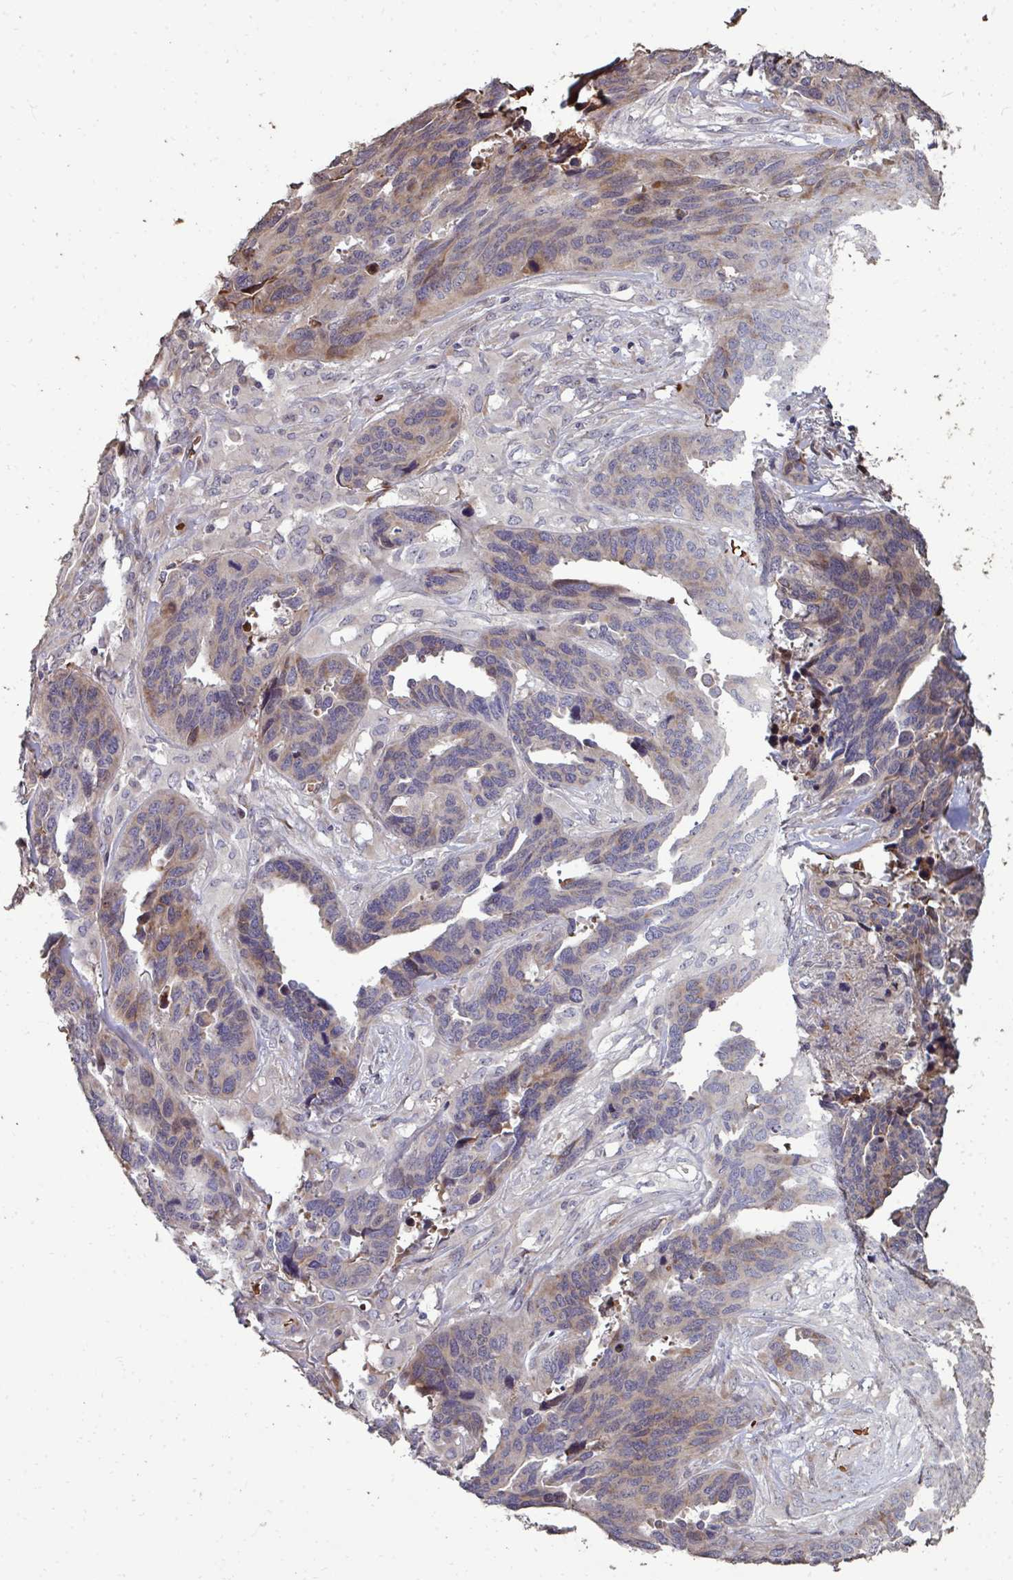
{"staining": {"intensity": "weak", "quantity": "25%-75%", "location": "cytoplasmic/membranous"}, "tissue": "ovarian cancer", "cell_type": "Tumor cells", "image_type": "cancer", "snomed": [{"axis": "morphology", "description": "Cystadenocarcinoma, serous, NOS"}, {"axis": "topography", "description": "Ovary"}], "caption": "Immunohistochemical staining of serous cystadenocarcinoma (ovarian) demonstrates low levels of weak cytoplasmic/membranous positivity in about 25%-75% of tumor cells.", "gene": "FIBCD1", "patient": {"sex": "female", "age": 64}}